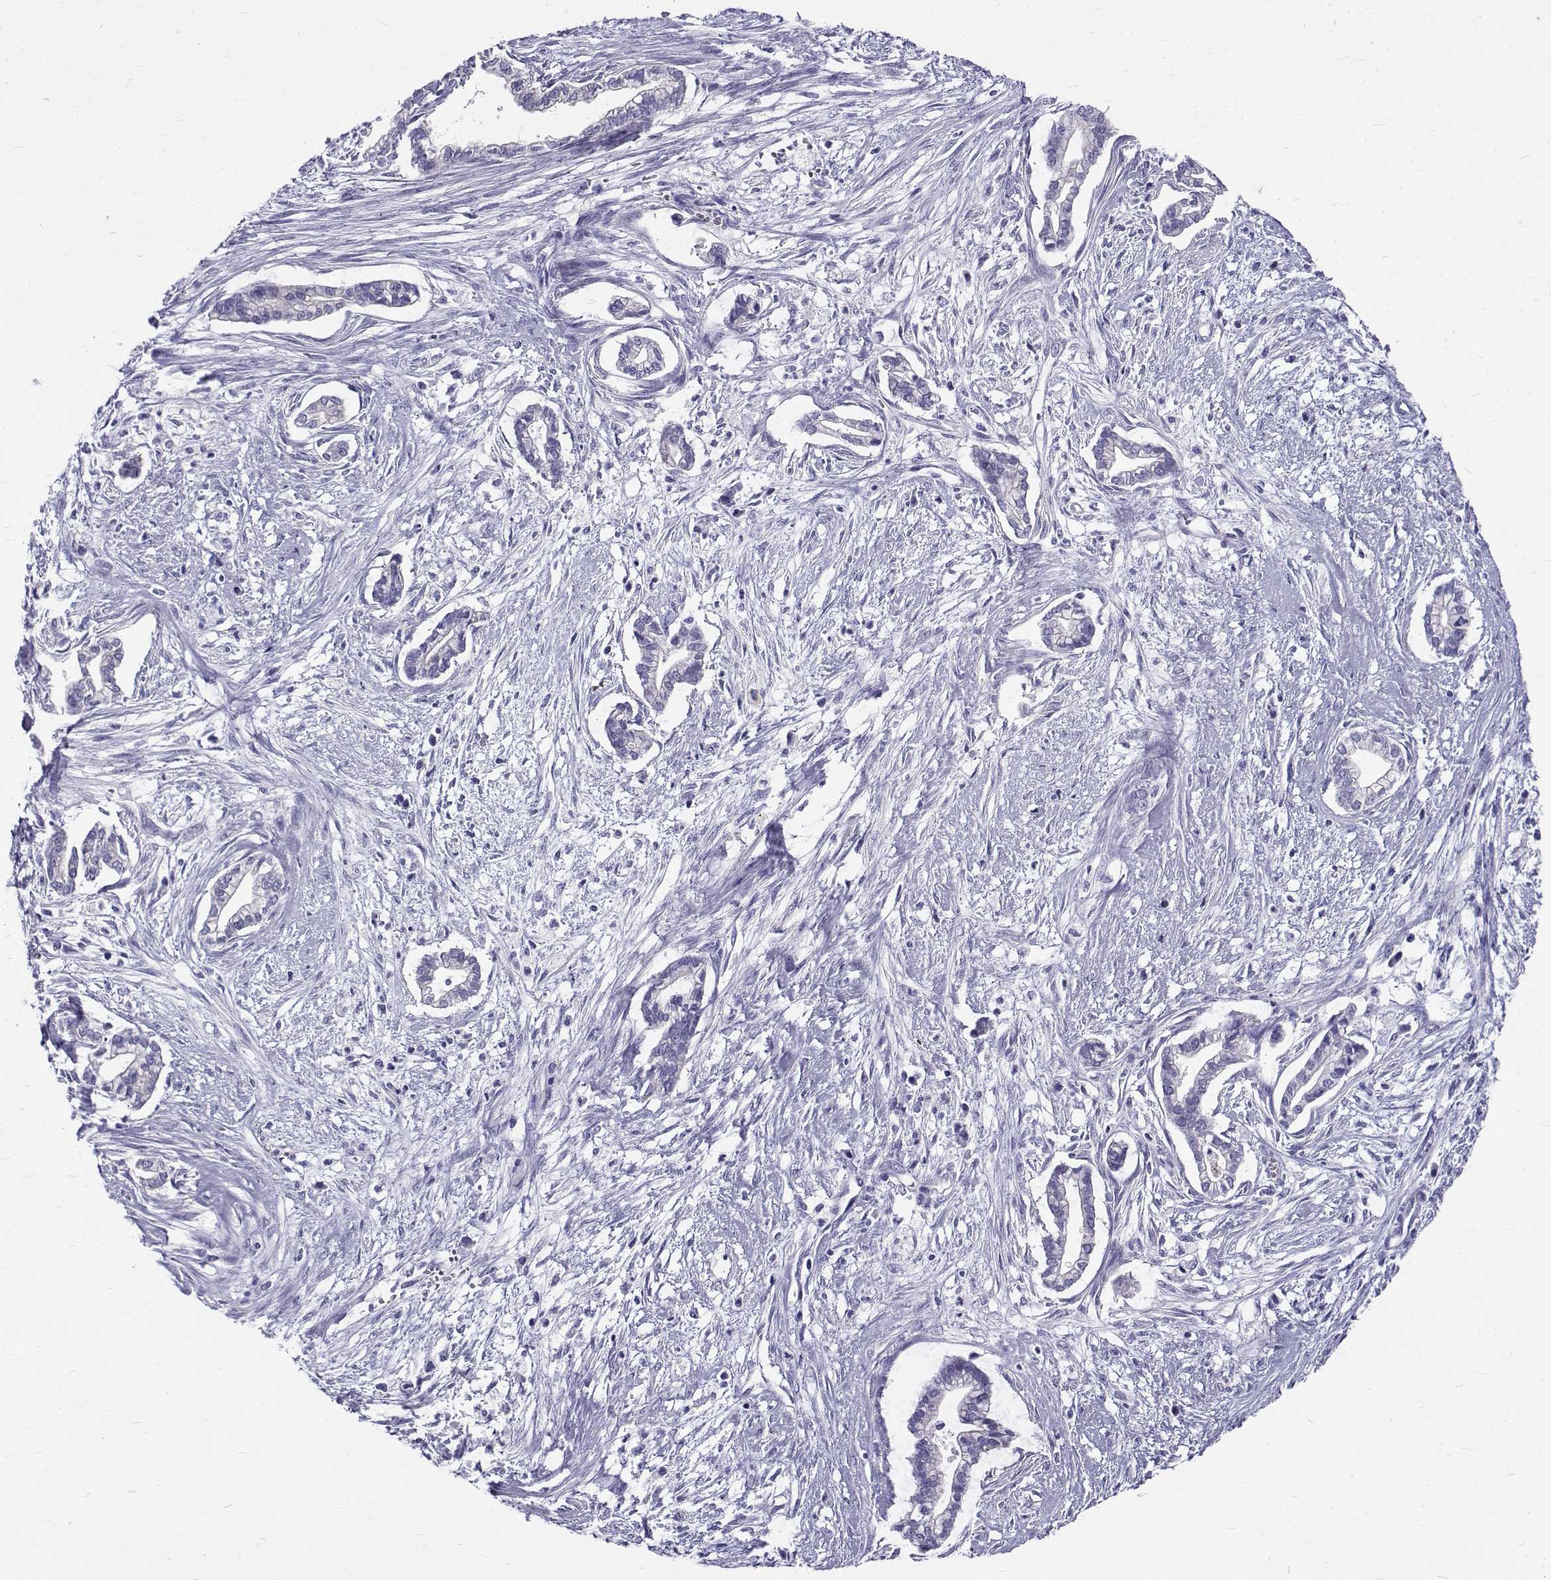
{"staining": {"intensity": "negative", "quantity": "none", "location": "none"}, "tissue": "cervical cancer", "cell_type": "Tumor cells", "image_type": "cancer", "snomed": [{"axis": "morphology", "description": "Adenocarcinoma, NOS"}, {"axis": "topography", "description": "Cervix"}], "caption": "A high-resolution image shows IHC staining of adenocarcinoma (cervical), which displays no significant expression in tumor cells.", "gene": "IGSF1", "patient": {"sex": "female", "age": 62}}